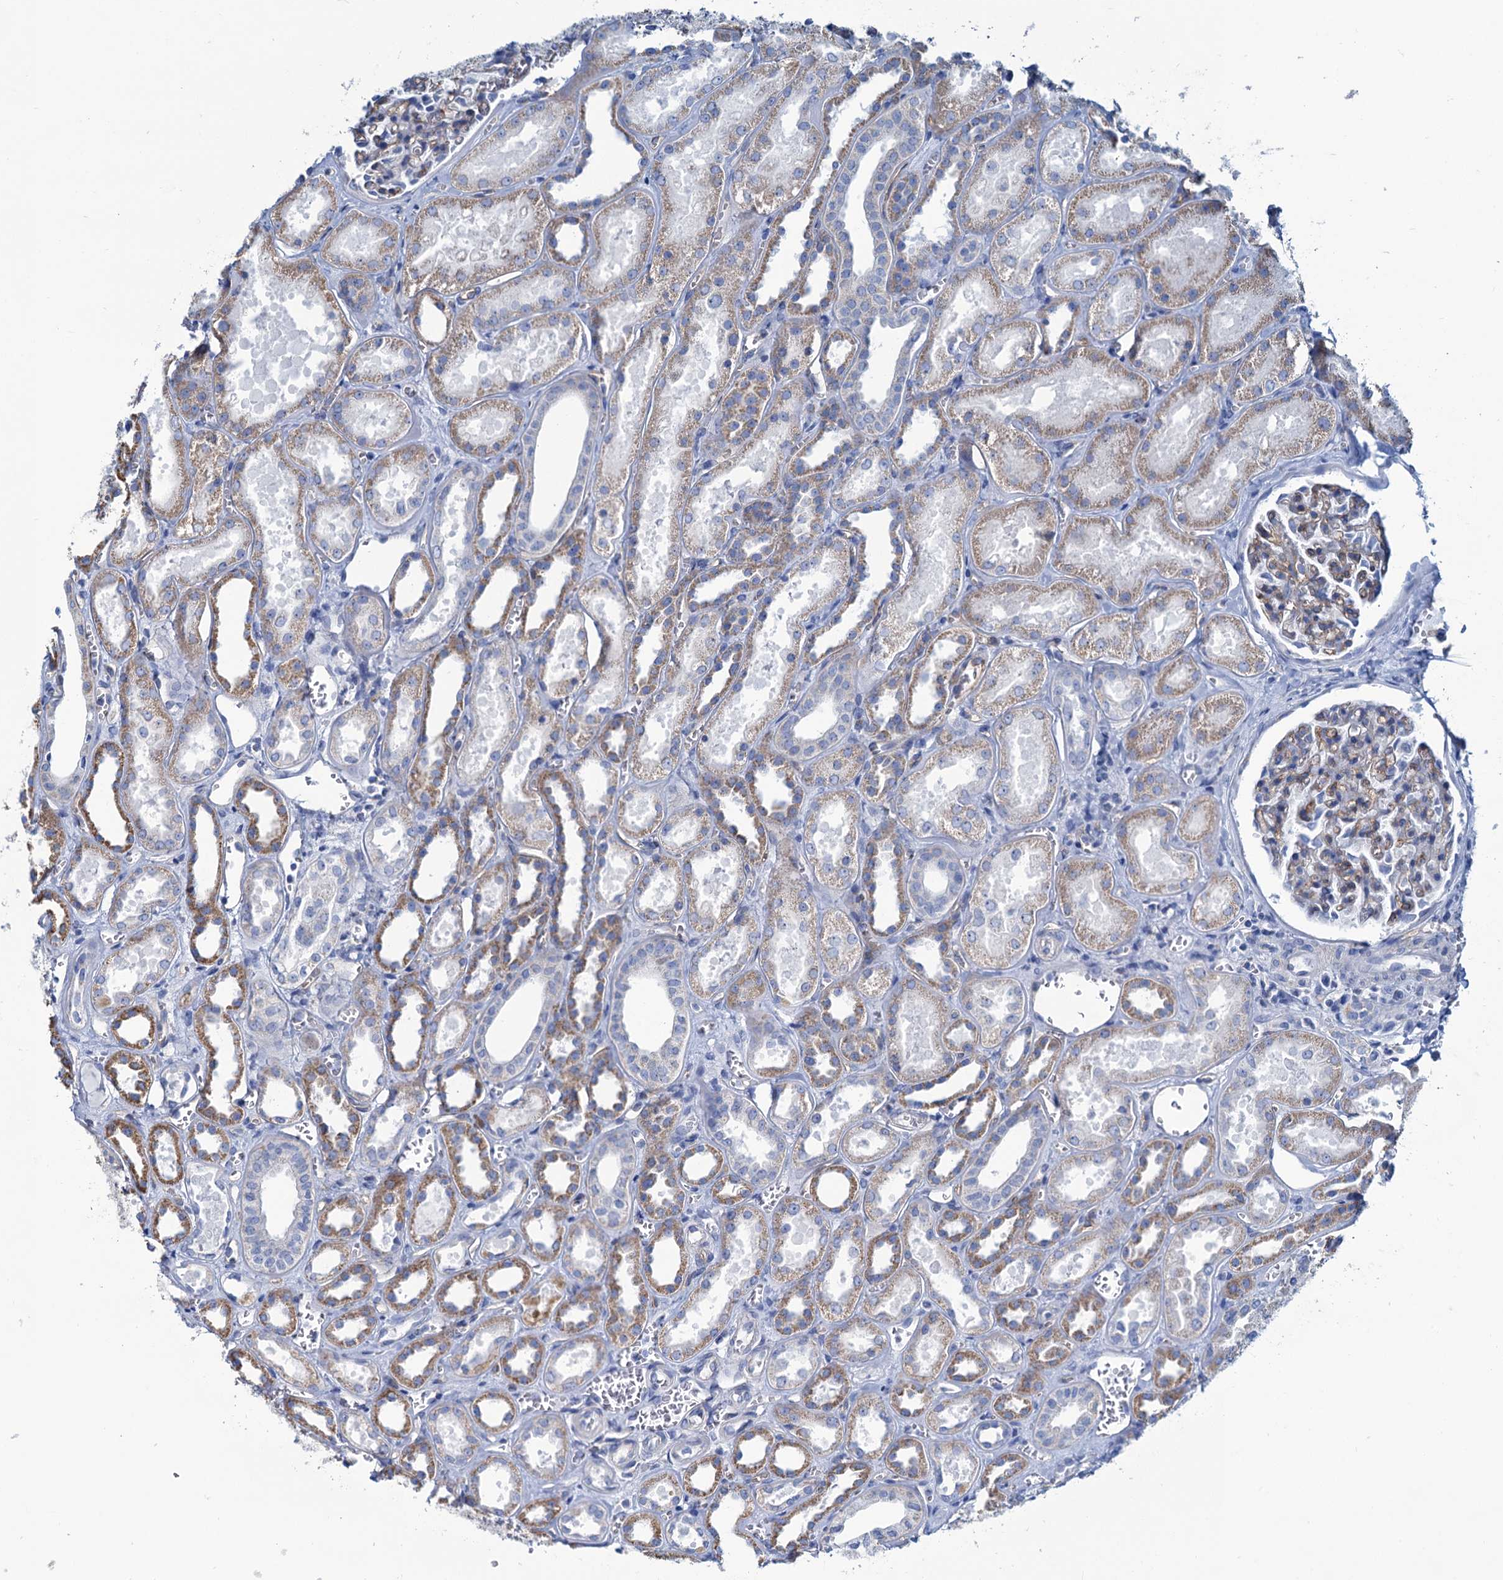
{"staining": {"intensity": "weak", "quantity": "25%-75%", "location": "cytoplasmic/membranous"}, "tissue": "kidney", "cell_type": "Cells in glomeruli", "image_type": "normal", "snomed": [{"axis": "morphology", "description": "Normal tissue, NOS"}, {"axis": "morphology", "description": "Adenocarcinoma, NOS"}, {"axis": "topography", "description": "Kidney"}], "caption": "Immunohistochemical staining of unremarkable kidney displays weak cytoplasmic/membranous protein staining in about 25%-75% of cells in glomeruli.", "gene": "SLC1A3", "patient": {"sex": "female", "age": 68}}